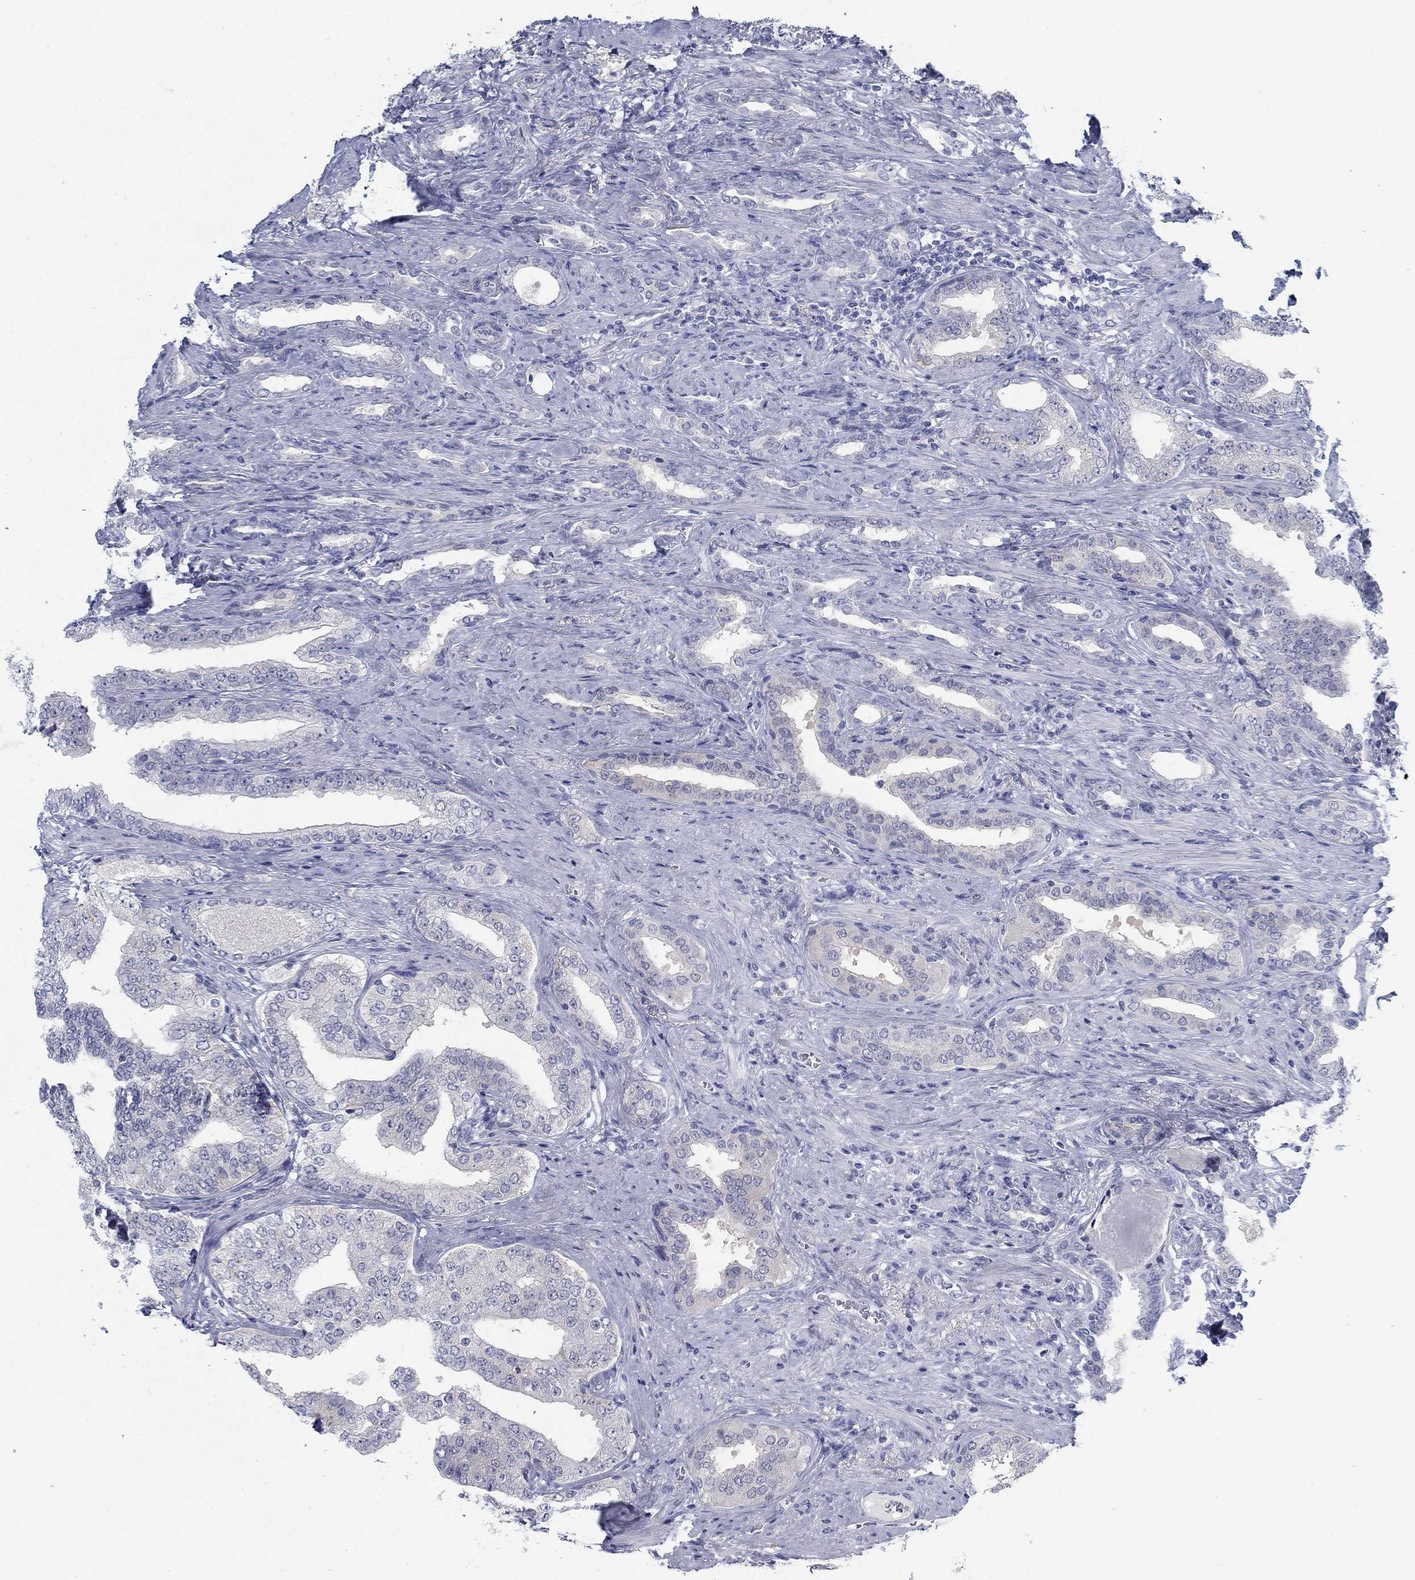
{"staining": {"intensity": "negative", "quantity": "none", "location": "none"}, "tissue": "prostate cancer", "cell_type": "Tumor cells", "image_type": "cancer", "snomed": [{"axis": "morphology", "description": "Adenocarcinoma, Low grade"}, {"axis": "topography", "description": "Prostate and seminal vesicle, NOS"}], "caption": "Tumor cells are negative for brown protein staining in low-grade adenocarcinoma (prostate).", "gene": "DNAL1", "patient": {"sex": "male", "age": 61}}